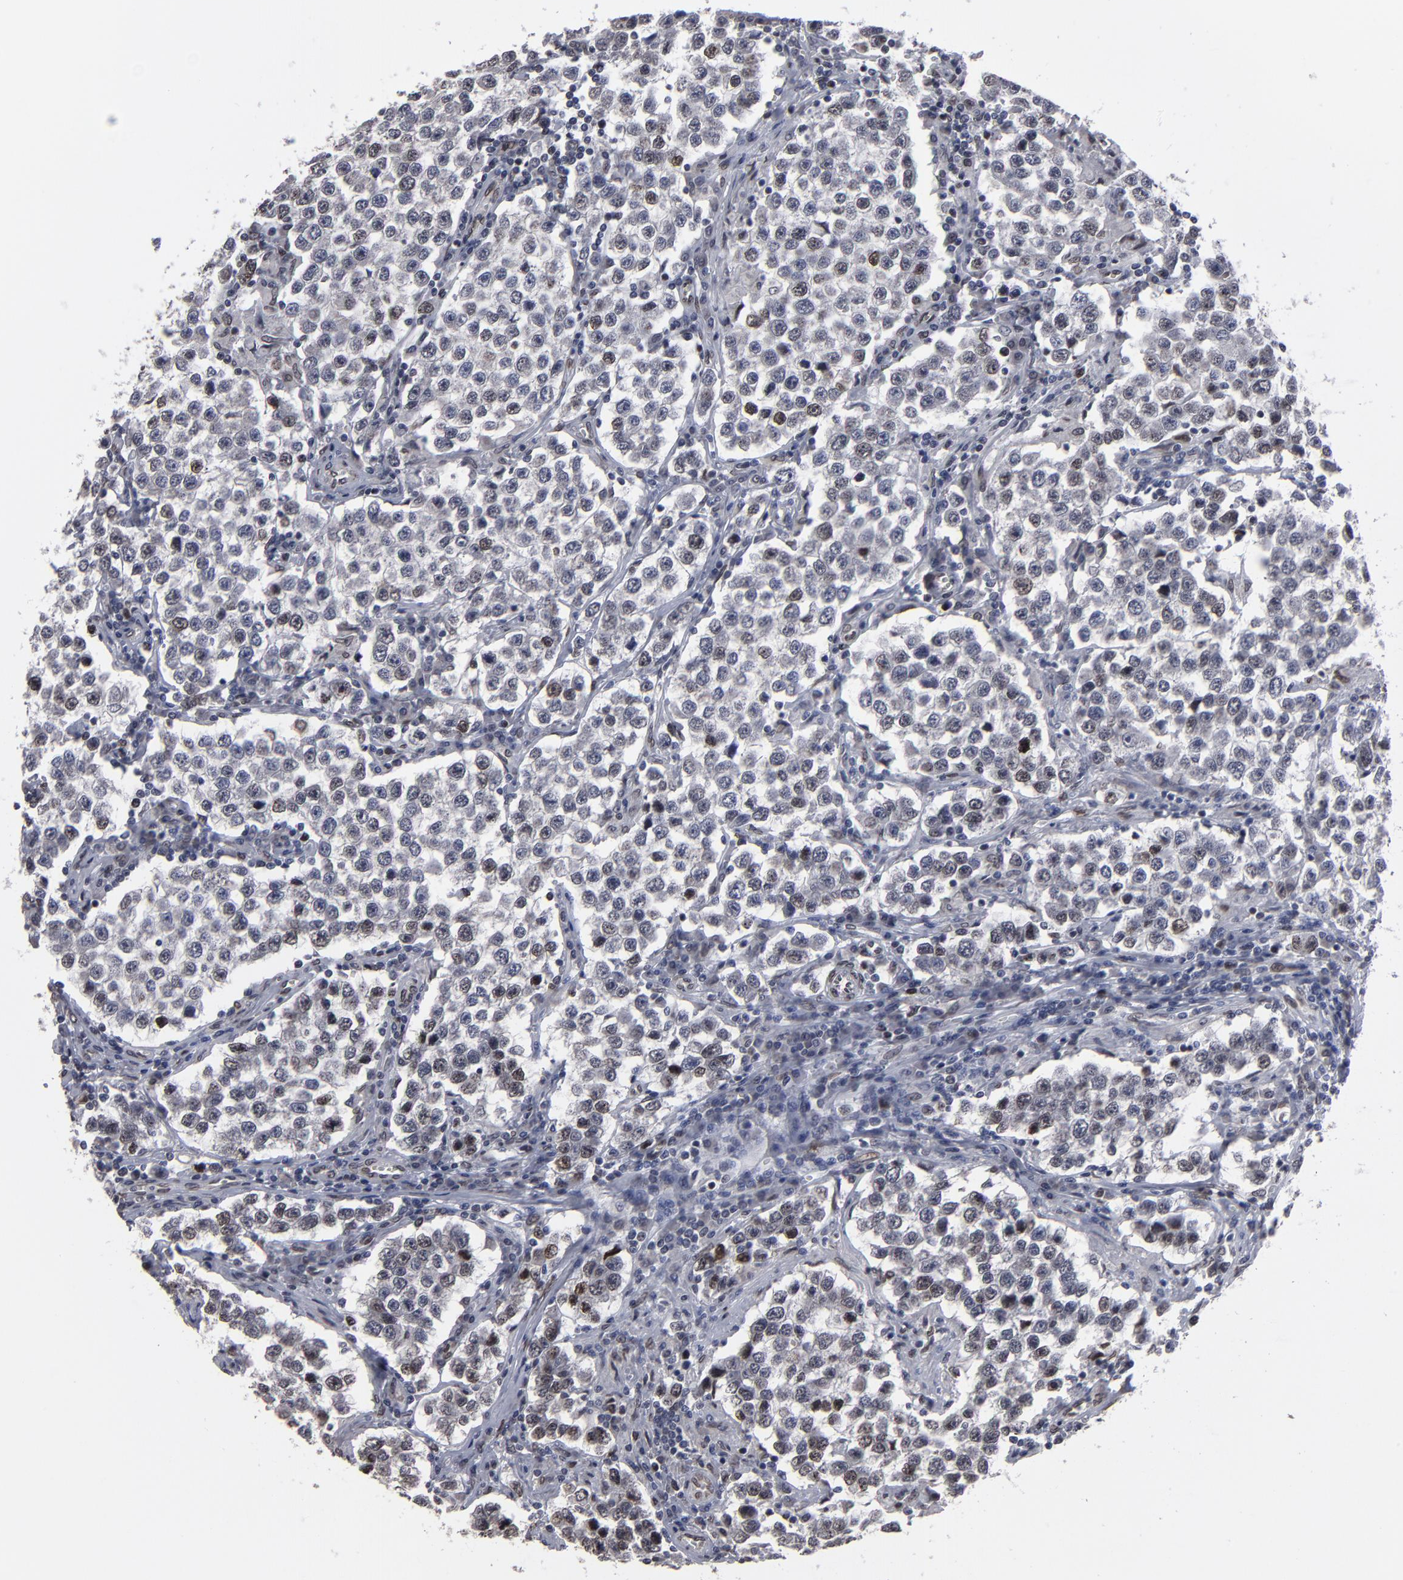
{"staining": {"intensity": "moderate", "quantity": "<25%", "location": "nuclear"}, "tissue": "testis cancer", "cell_type": "Tumor cells", "image_type": "cancer", "snomed": [{"axis": "morphology", "description": "Seminoma, NOS"}, {"axis": "topography", "description": "Testis"}], "caption": "This histopathology image reveals seminoma (testis) stained with immunohistochemistry (IHC) to label a protein in brown. The nuclear of tumor cells show moderate positivity for the protein. Nuclei are counter-stained blue.", "gene": "BAZ1A", "patient": {"sex": "male", "age": 36}}